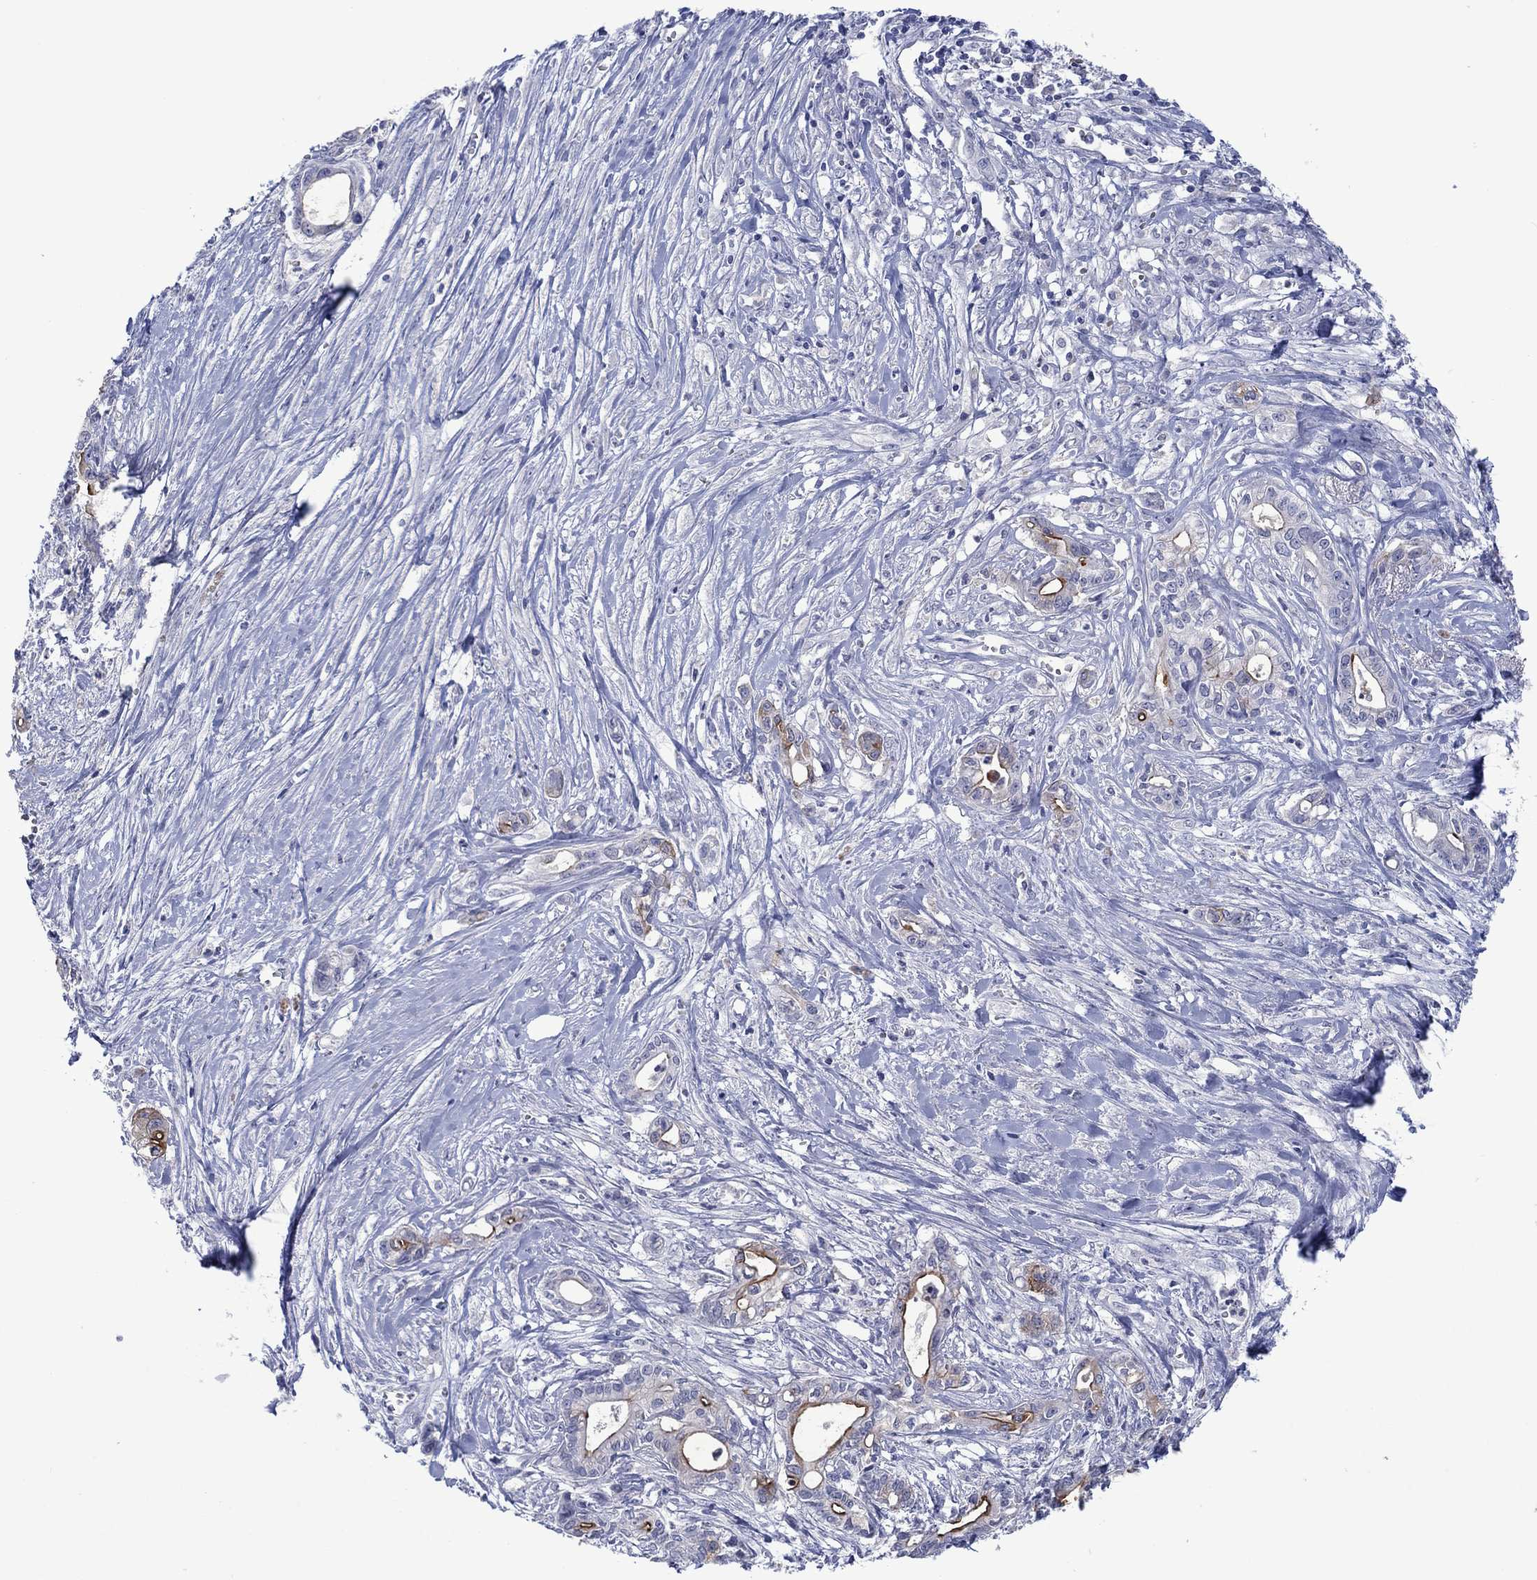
{"staining": {"intensity": "strong", "quantity": "<25%", "location": "cytoplasmic/membranous"}, "tissue": "pancreatic cancer", "cell_type": "Tumor cells", "image_type": "cancer", "snomed": [{"axis": "morphology", "description": "Adenocarcinoma, NOS"}, {"axis": "topography", "description": "Pancreas"}], "caption": "This histopathology image demonstrates immunohistochemistry staining of human pancreatic cancer, with medium strong cytoplasmic/membranous staining in approximately <25% of tumor cells.", "gene": "FER1L6", "patient": {"sex": "male", "age": 71}}